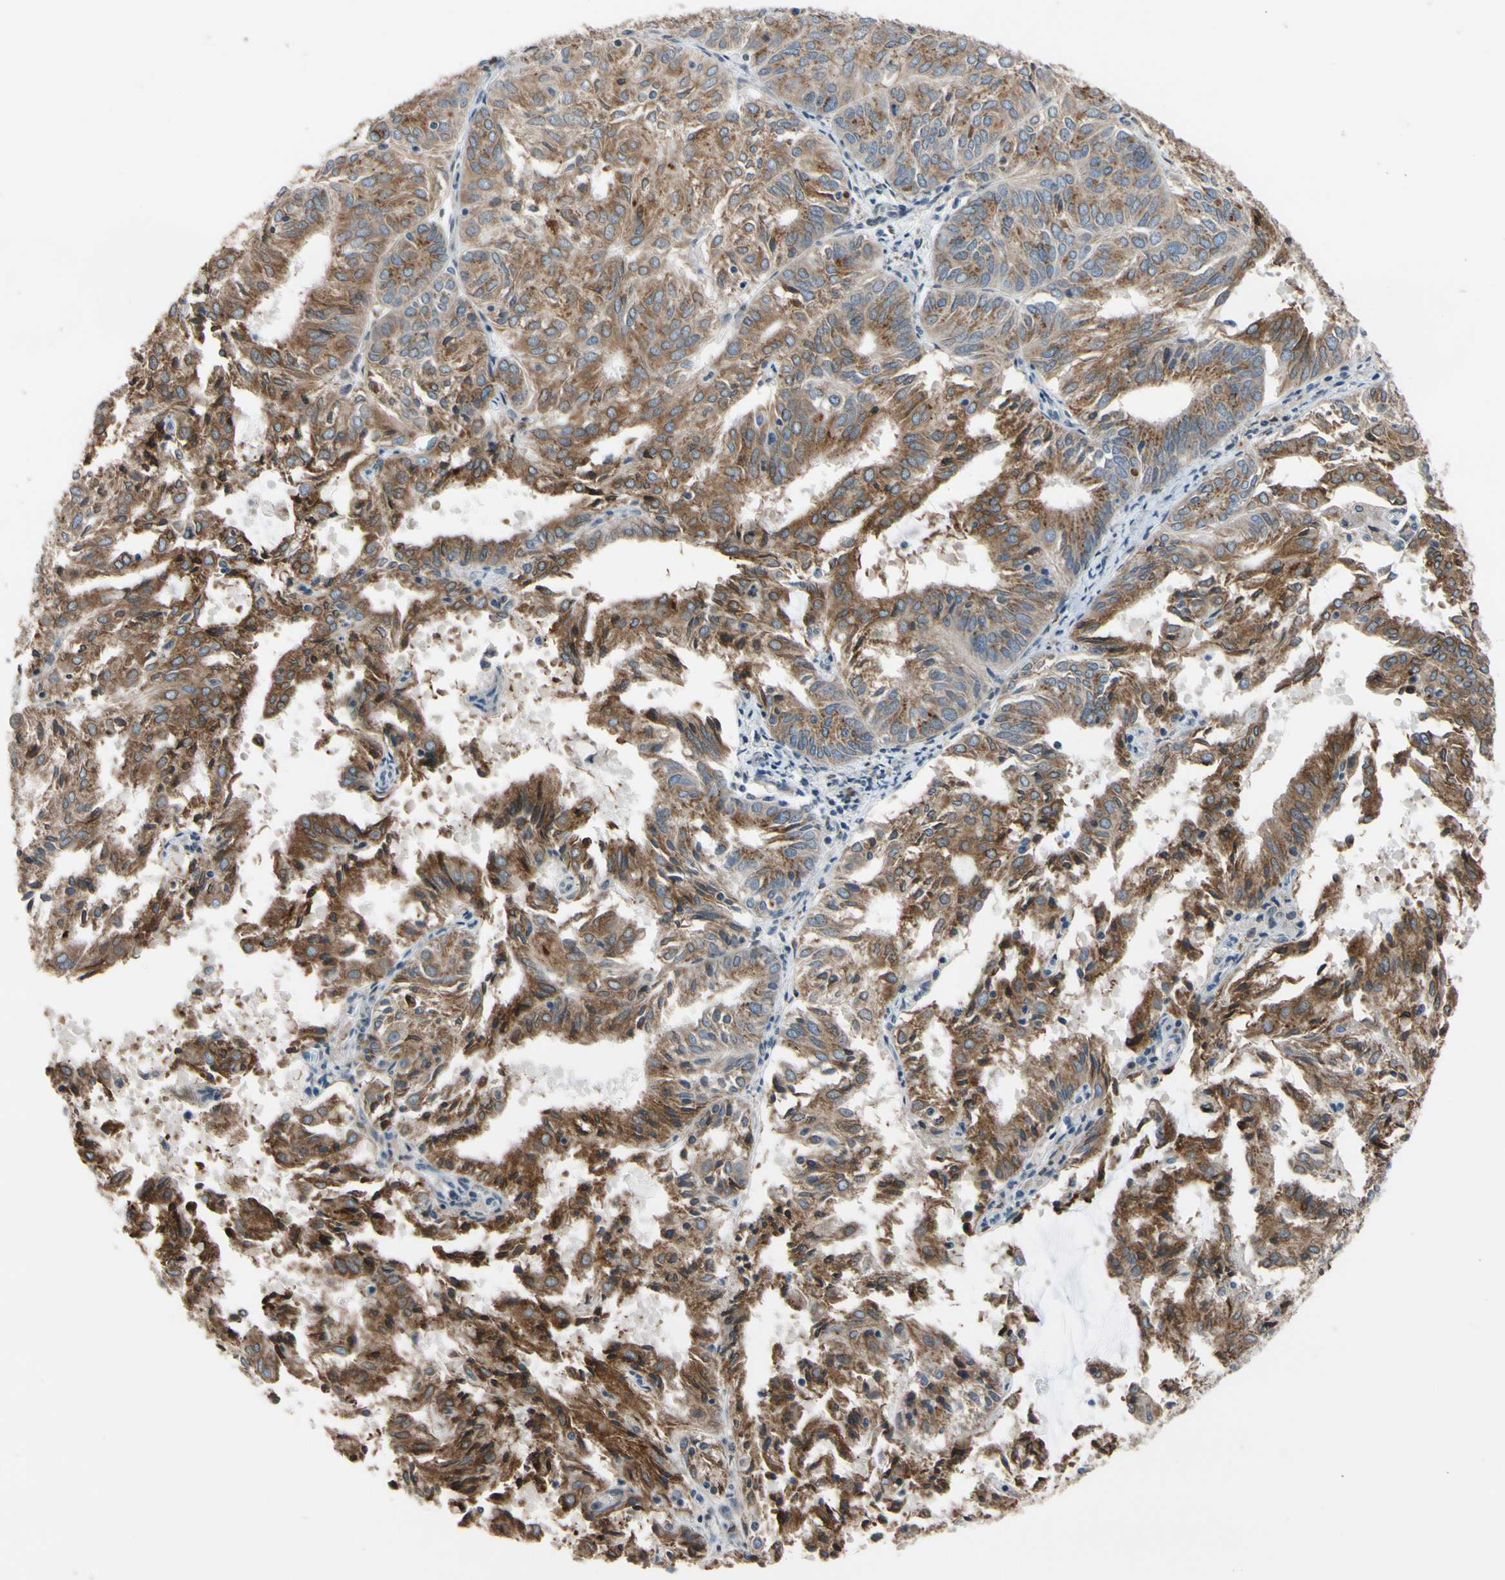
{"staining": {"intensity": "moderate", "quantity": ">75%", "location": "cytoplasmic/membranous"}, "tissue": "endometrial cancer", "cell_type": "Tumor cells", "image_type": "cancer", "snomed": [{"axis": "morphology", "description": "Adenocarcinoma, NOS"}, {"axis": "topography", "description": "Uterus"}], "caption": "Adenocarcinoma (endometrial) tissue shows moderate cytoplasmic/membranous expression in about >75% of tumor cells, visualized by immunohistochemistry. The protein of interest is shown in brown color, while the nuclei are stained blue.", "gene": "TMED7", "patient": {"sex": "female", "age": 60}}